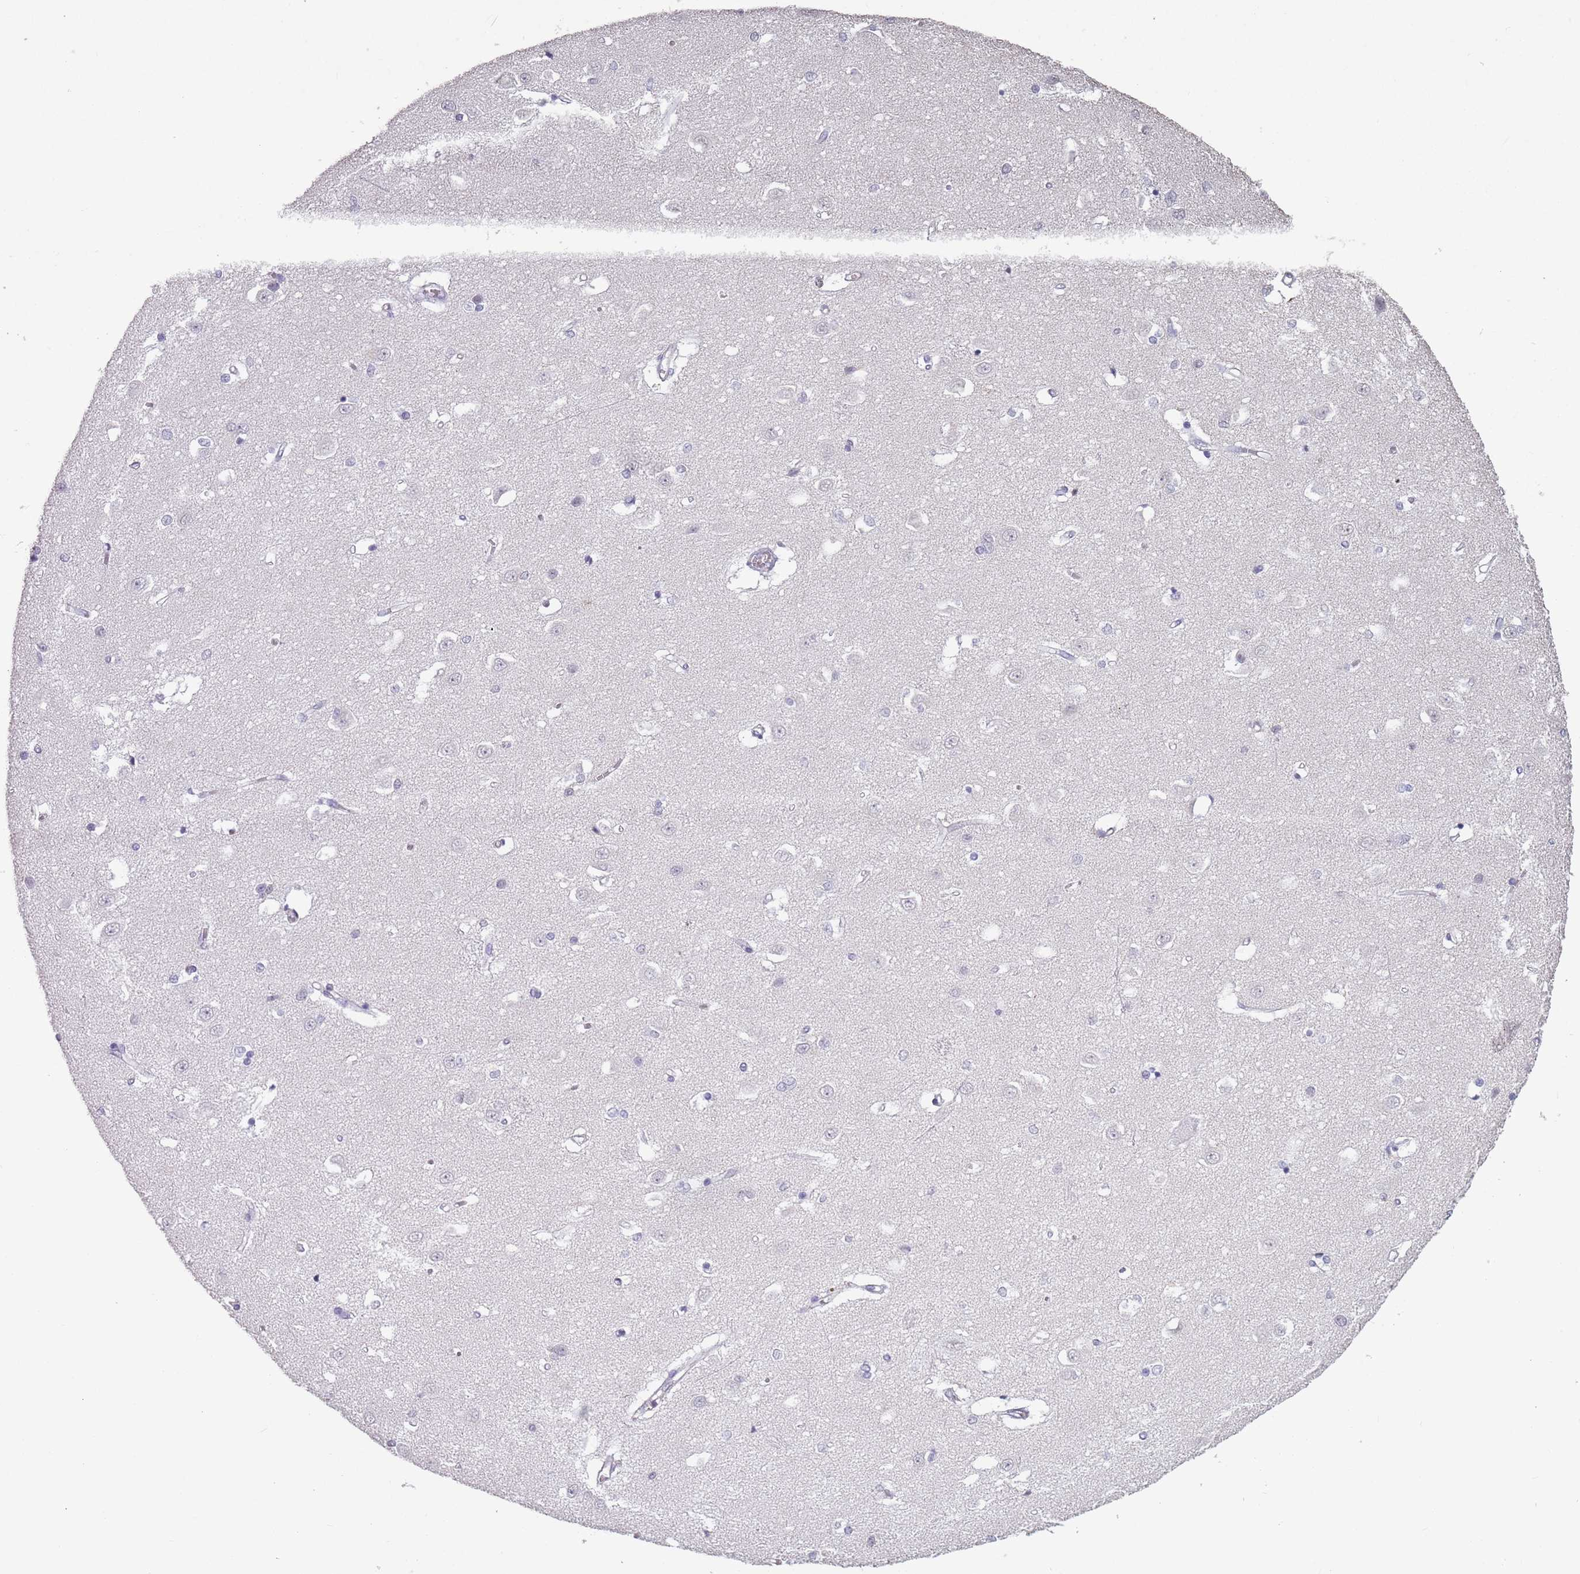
{"staining": {"intensity": "negative", "quantity": "none", "location": "none"}, "tissue": "caudate", "cell_type": "Glial cells", "image_type": "normal", "snomed": [{"axis": "morphology", "description": "Normal tissue, NOS"}, {"axis": "topography", "description": "Lateral ventricle wall"}], "caption": "Glial cells are negative for protein expression in unremarkable human caudate. Nuclei are stained in blue.", "gene": "SUN5", "patient": {"sex": "male", "age": 37}}